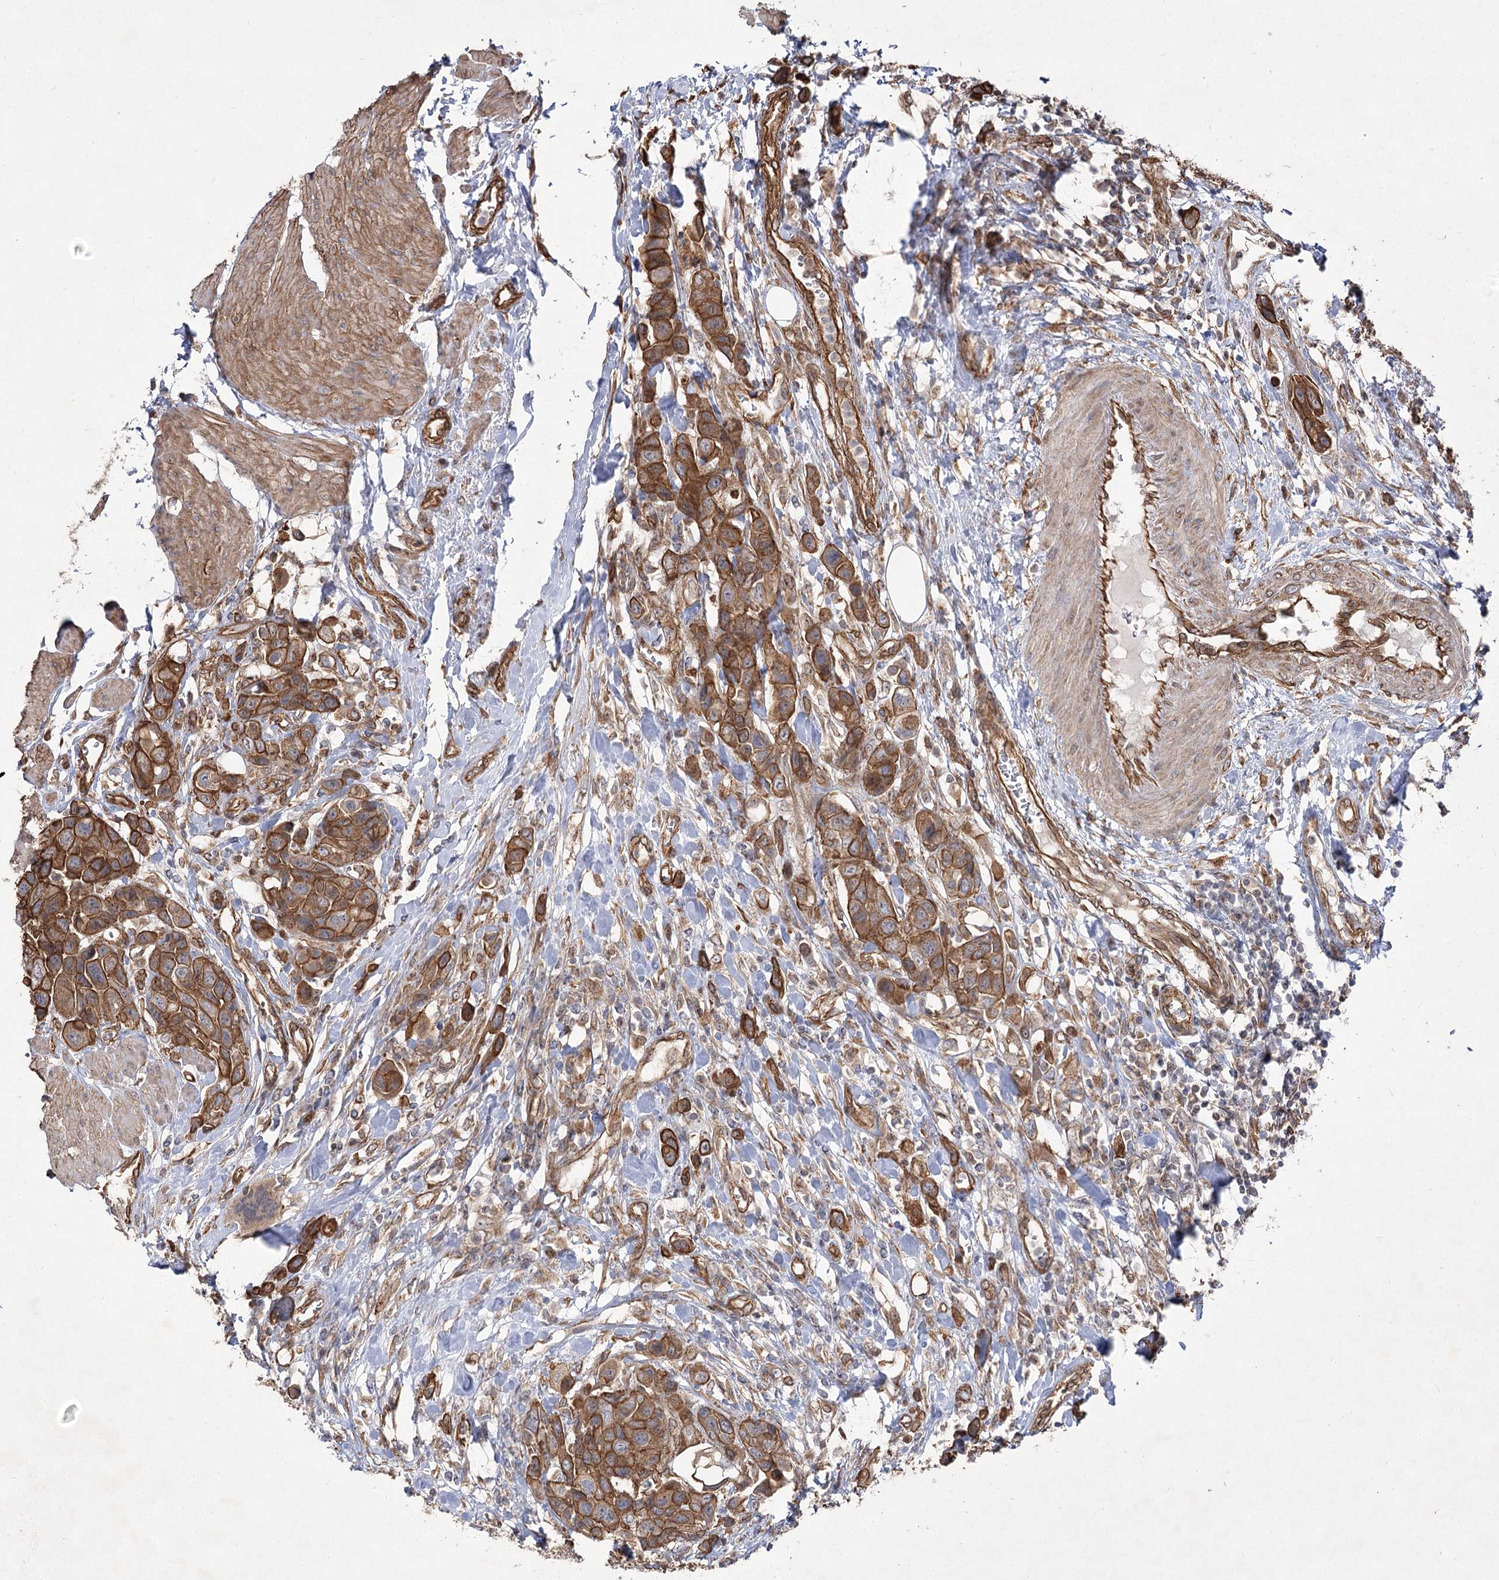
{"staining": {"intensity": "strong", "quantity": ">75%", "location": "cytoplasmic/membranous"}, "tissue": "urothelial cancer", "cell_type": "Tumor cells", "image_type": "cancer", "snomed": [{"axis": "morphology", "description": "Urothelial carcinoma, High grade"}, {"axis": "topography", "description": "Urinary bladder"}], "caption": "Tumor cells demonstrate high levels of strong cytoplasmic/membranous staining in approximately >75% of cells in human high-grade urothelial carcinoma. (IHC, brightfield microscopy, high magnification).", "gene": "SH3BP5L", "patient": {"sex": "male", "age": 50}}